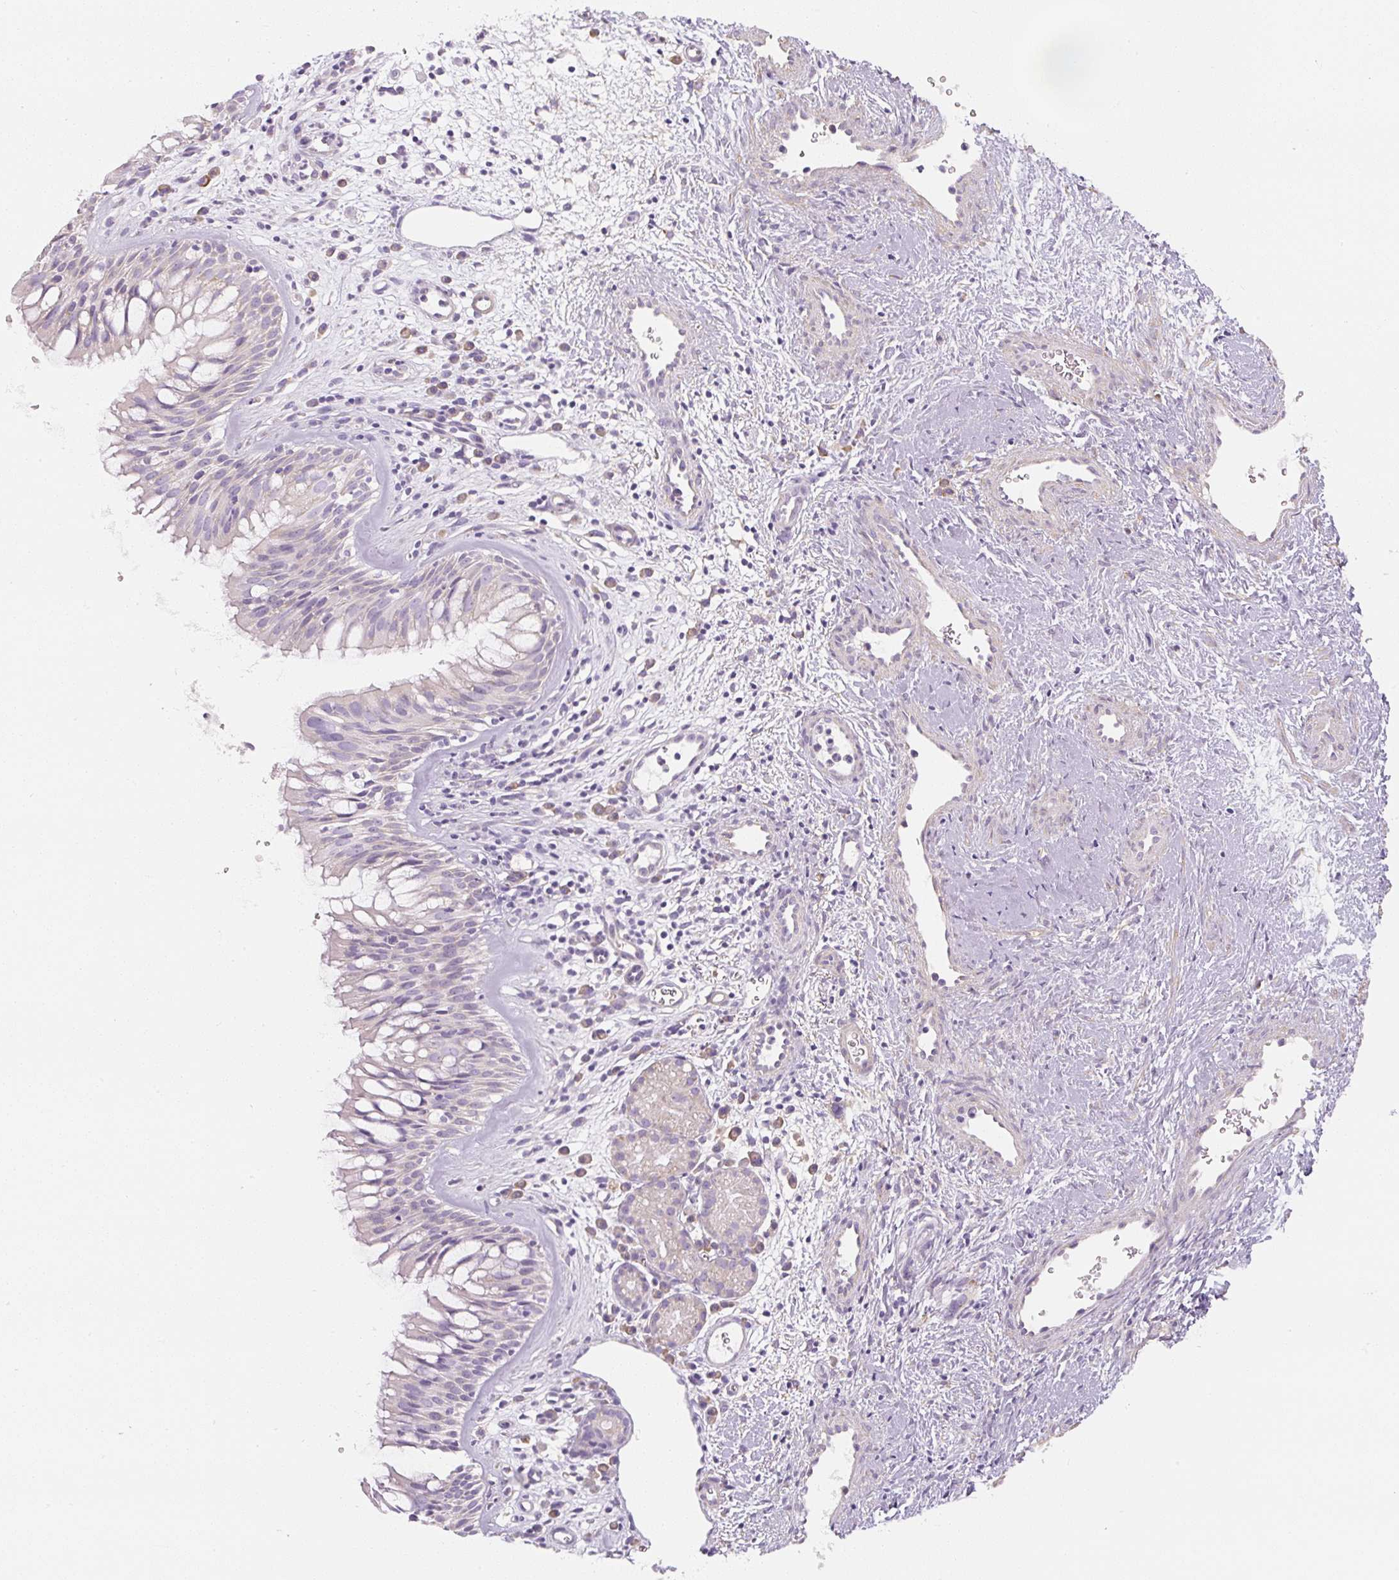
{"staining": {"intensity": "weak", "quantity": "25%-75%", "location": "cytoplasmic/membranous"}, "tissue": "nasopharynx", "cell_type": "Respiratory epithelial cells", "image_type": "normal", "snomed": [{"axis": "morphology", "description": "Normal tissue, NOS"}, {"axis": "topography", "description": "Nasopharynx"}], "caption": "Respiratory epithelial cells exhibit weak cytoplasmic/membranous positivity in about 25%-75% of cells in unremarkable nasopharynx.", "gene": "PWWP3B", "patient": {"sex": "male", "age": 65}}